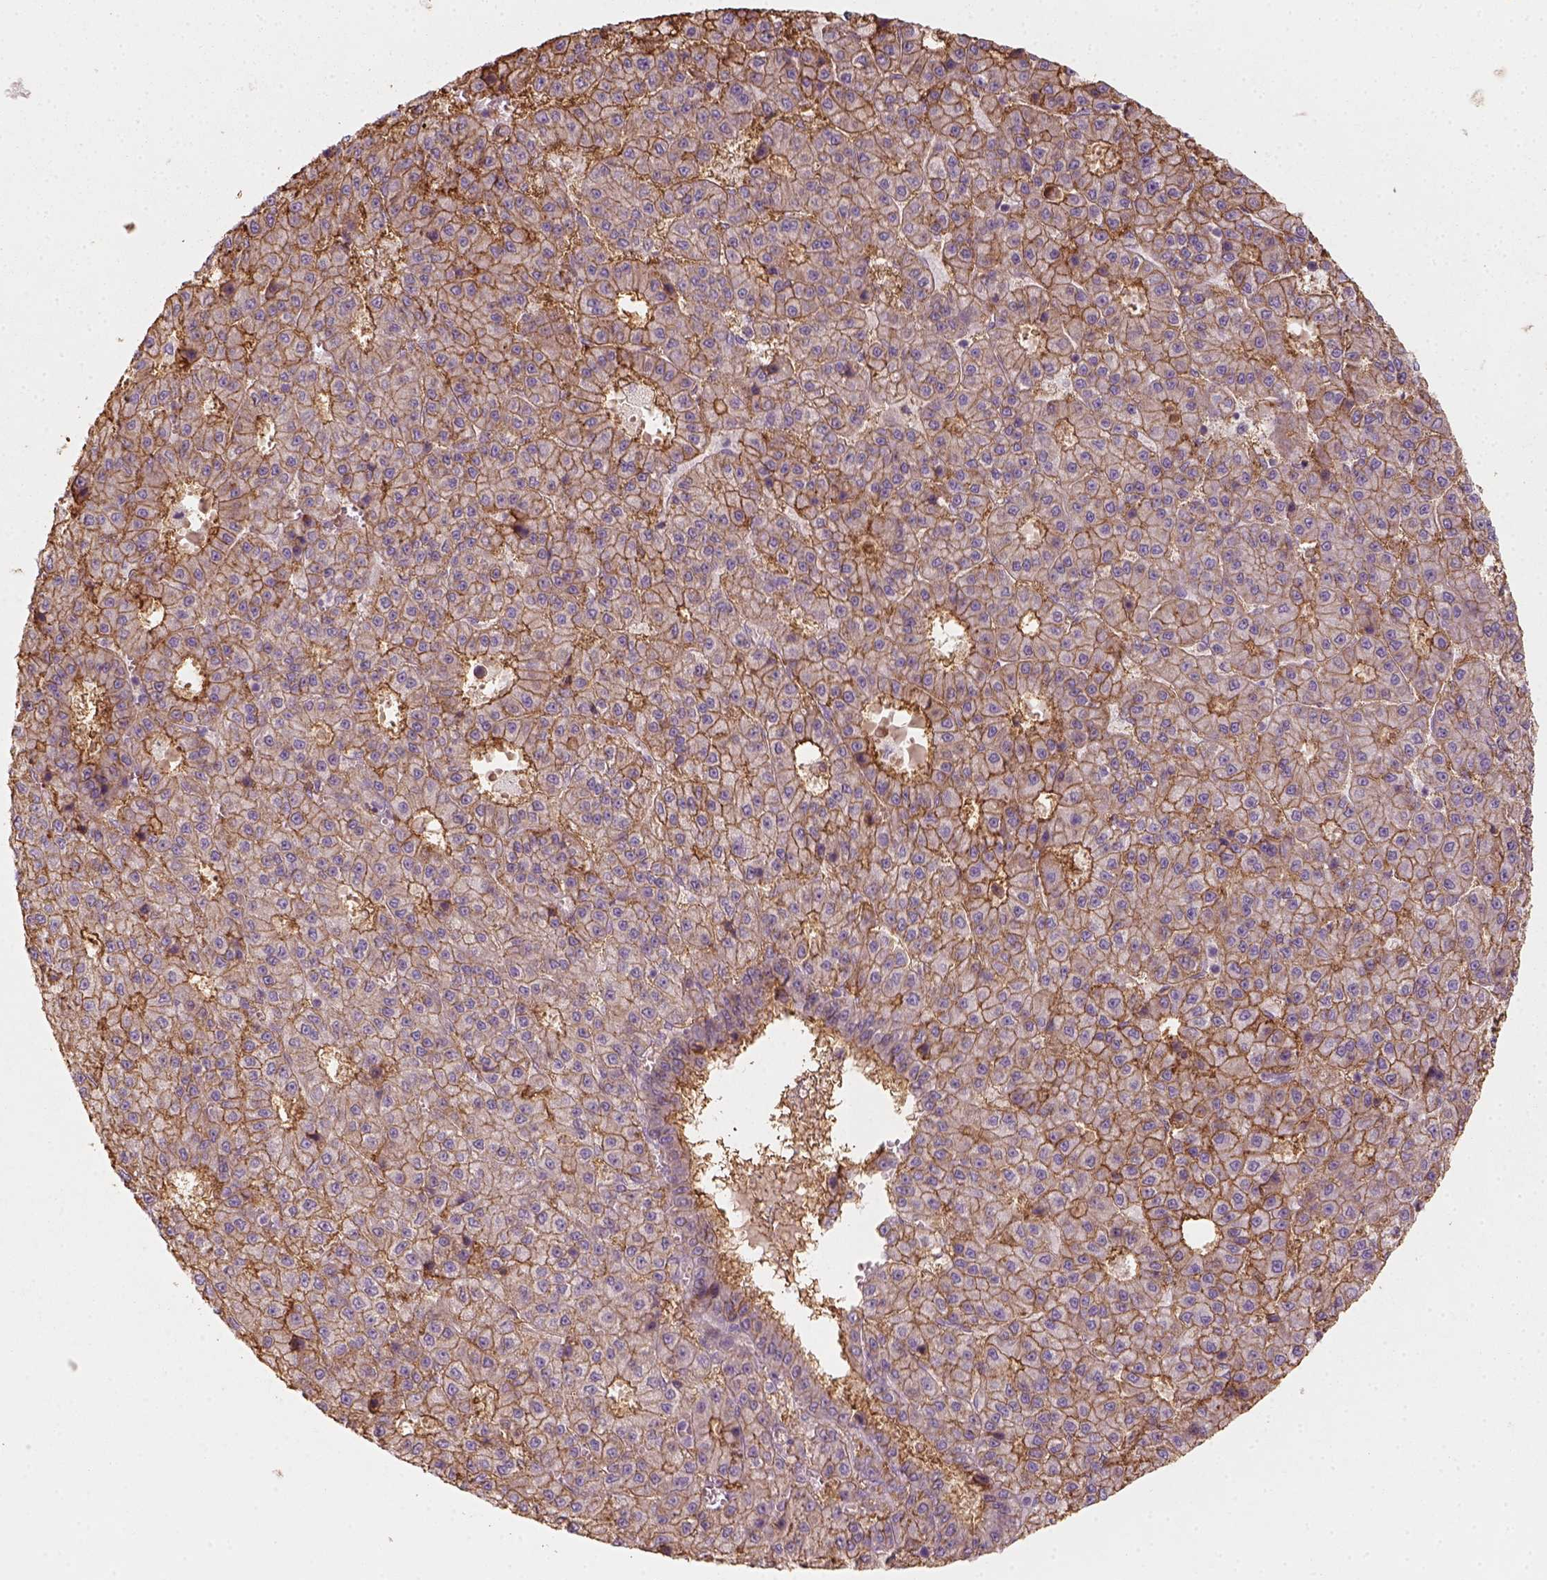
{"staining": {"intensity": "strong", "quantity": "25%-75%", "location": "cytoplasmic/membranous"}, "tissue": "liver cancer", "cell_type": "Tumor cells", "image_type": "cancer", "snomed": [{"axis": "morphology", "description": "Carcinoma, Hepatocellular, NOS"}, {"axis": "topography", "description": "Liver"}], "caption": "Hepatocellular carcinoma (liver) tissue reveals strong cytoplasmic/membranous positivity in approximately 25%-75% of tumor cells, visualized by immunohistochemistry. Ihc stains the protein in brown and the nuclei are stained blue.", "gene": "AQP9", "patient": {"sex": "male", "age": 70}}